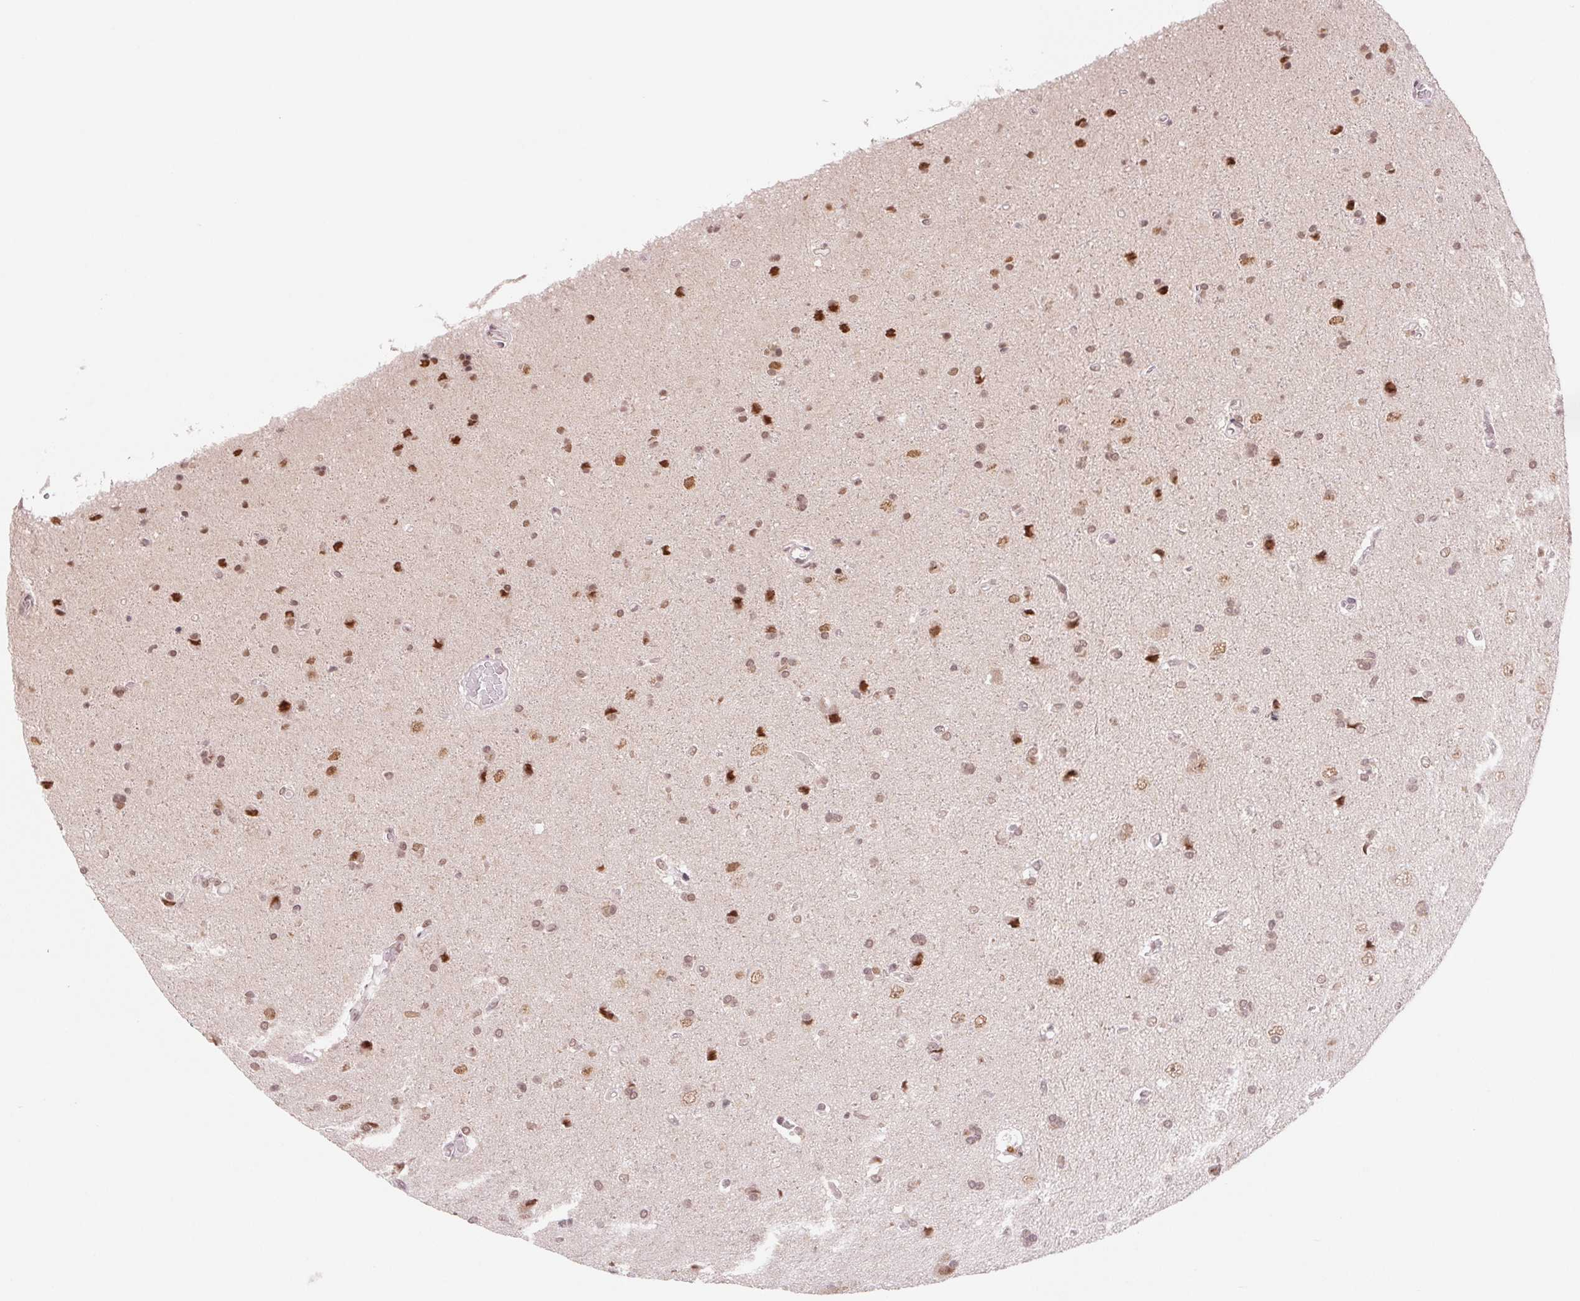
{"staining": {"intensity": "moderate", "quantity": "25%-75%", "location": "cytoplasmic/membranous,nuclear"}, "tissue": "glioma", "cell_type": "Tumor cells", "image_type": "cancer", "snomed": [{"axis": "morphology", "description": "Glioma, malignant, High grade"}, {"axis": "topography", "description": "Cerebral cortex"}], "caption": "A brown stain labels moderate cytoplasmic/membranous and nuclear staining of a protein in glioma tumor cells. Nuclei are stained in blue.", "gene": "DNAJB6", "patient": {"sex": "male", "age": 70}}